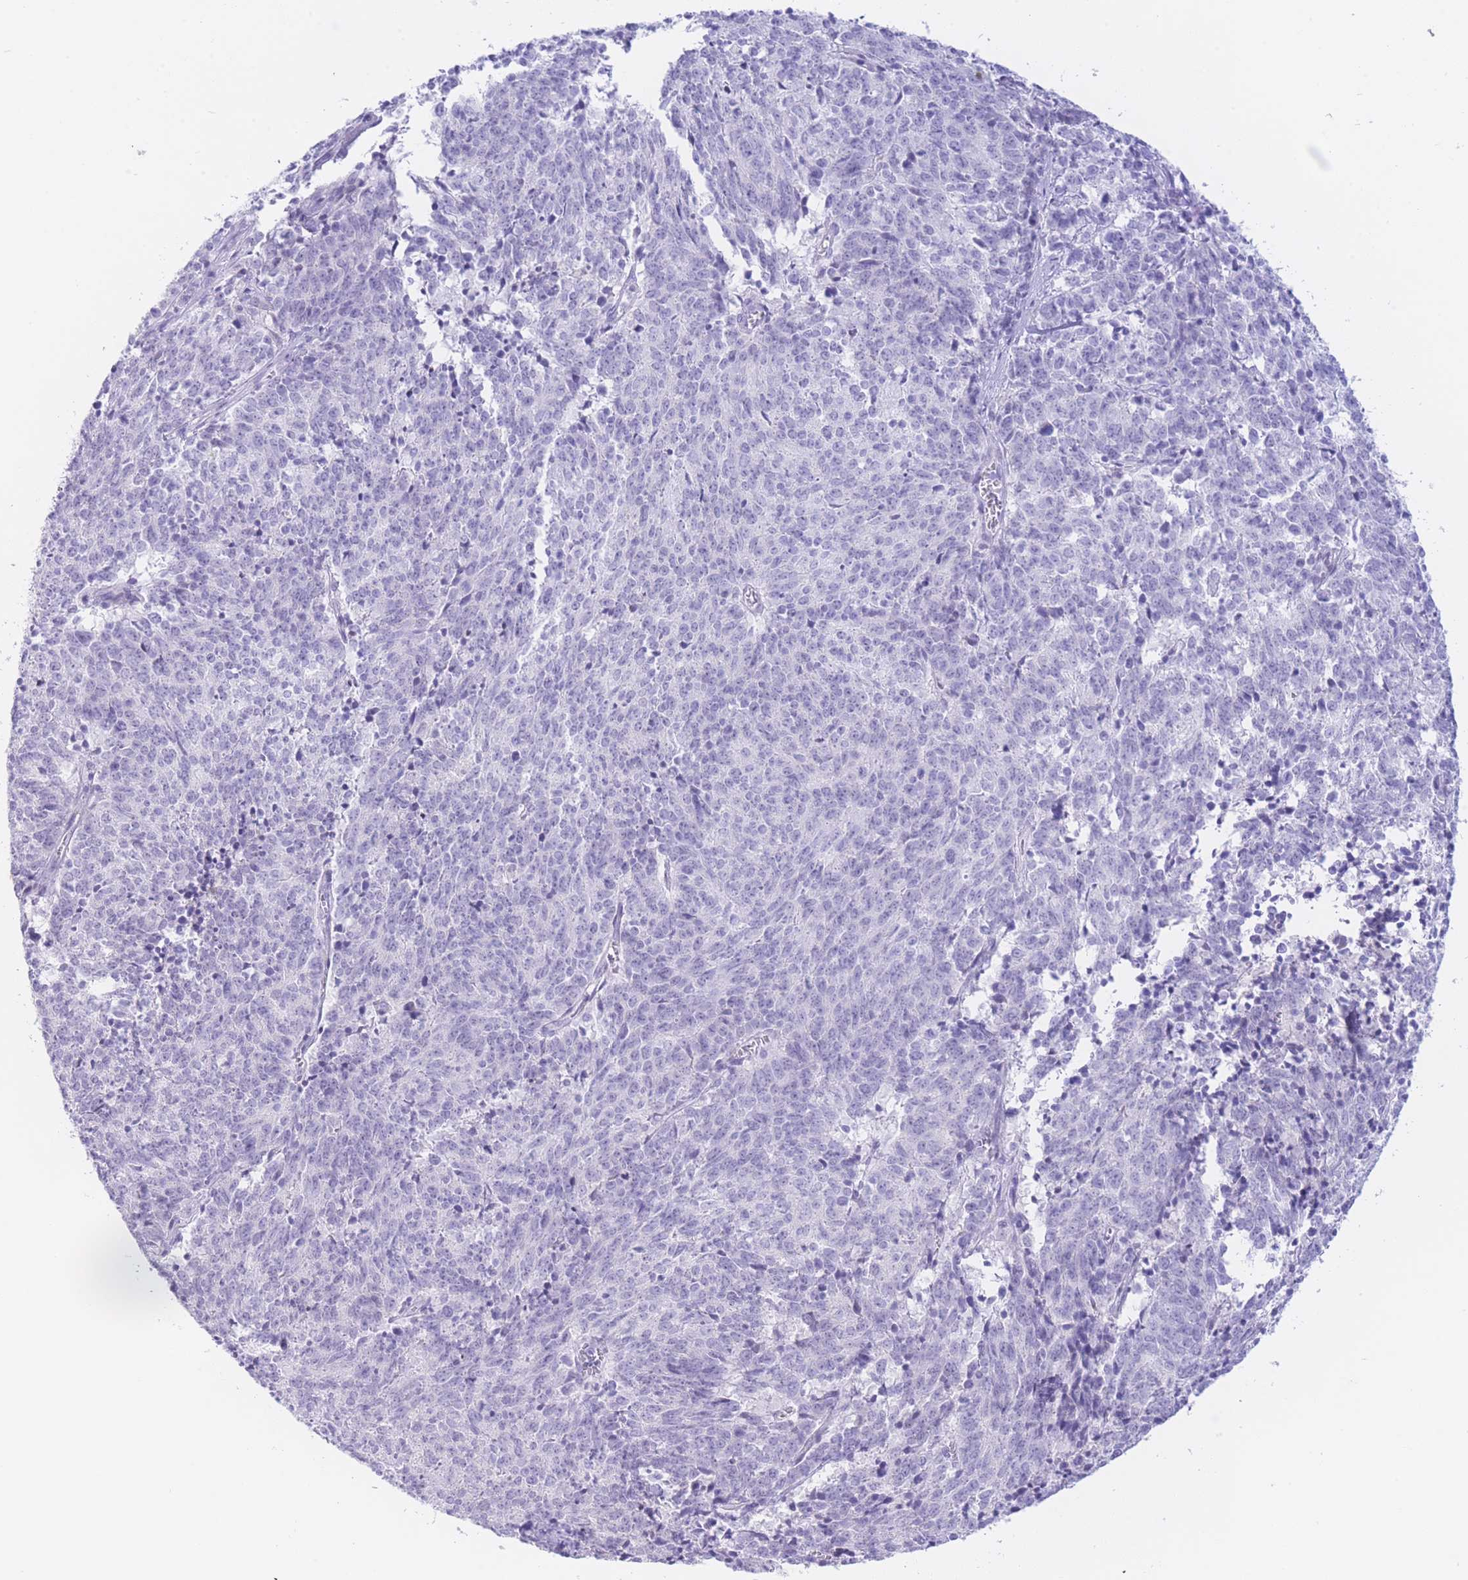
{"staining": {"intensity": "negative", "quantity": "none", "location": "none"}, "tissue": "cervical cancer", "cell_type": "Tumor cells", "image_type": "cancer", "snomed": [{"axis": "morphology", "description": "Squamous cell carcinoma, NOS"}, {"axis": "topography", "description": "Cervix"}], "caption": "This micrograph is of cervical cancer stained with immunohistochemistry (IHC) to label a protein in brown with the nuclei are counter-stained blue. There is no positivity in tumor cells.", "gene": "ZNF212", "patient": {"sex": "female", "age": 29}}